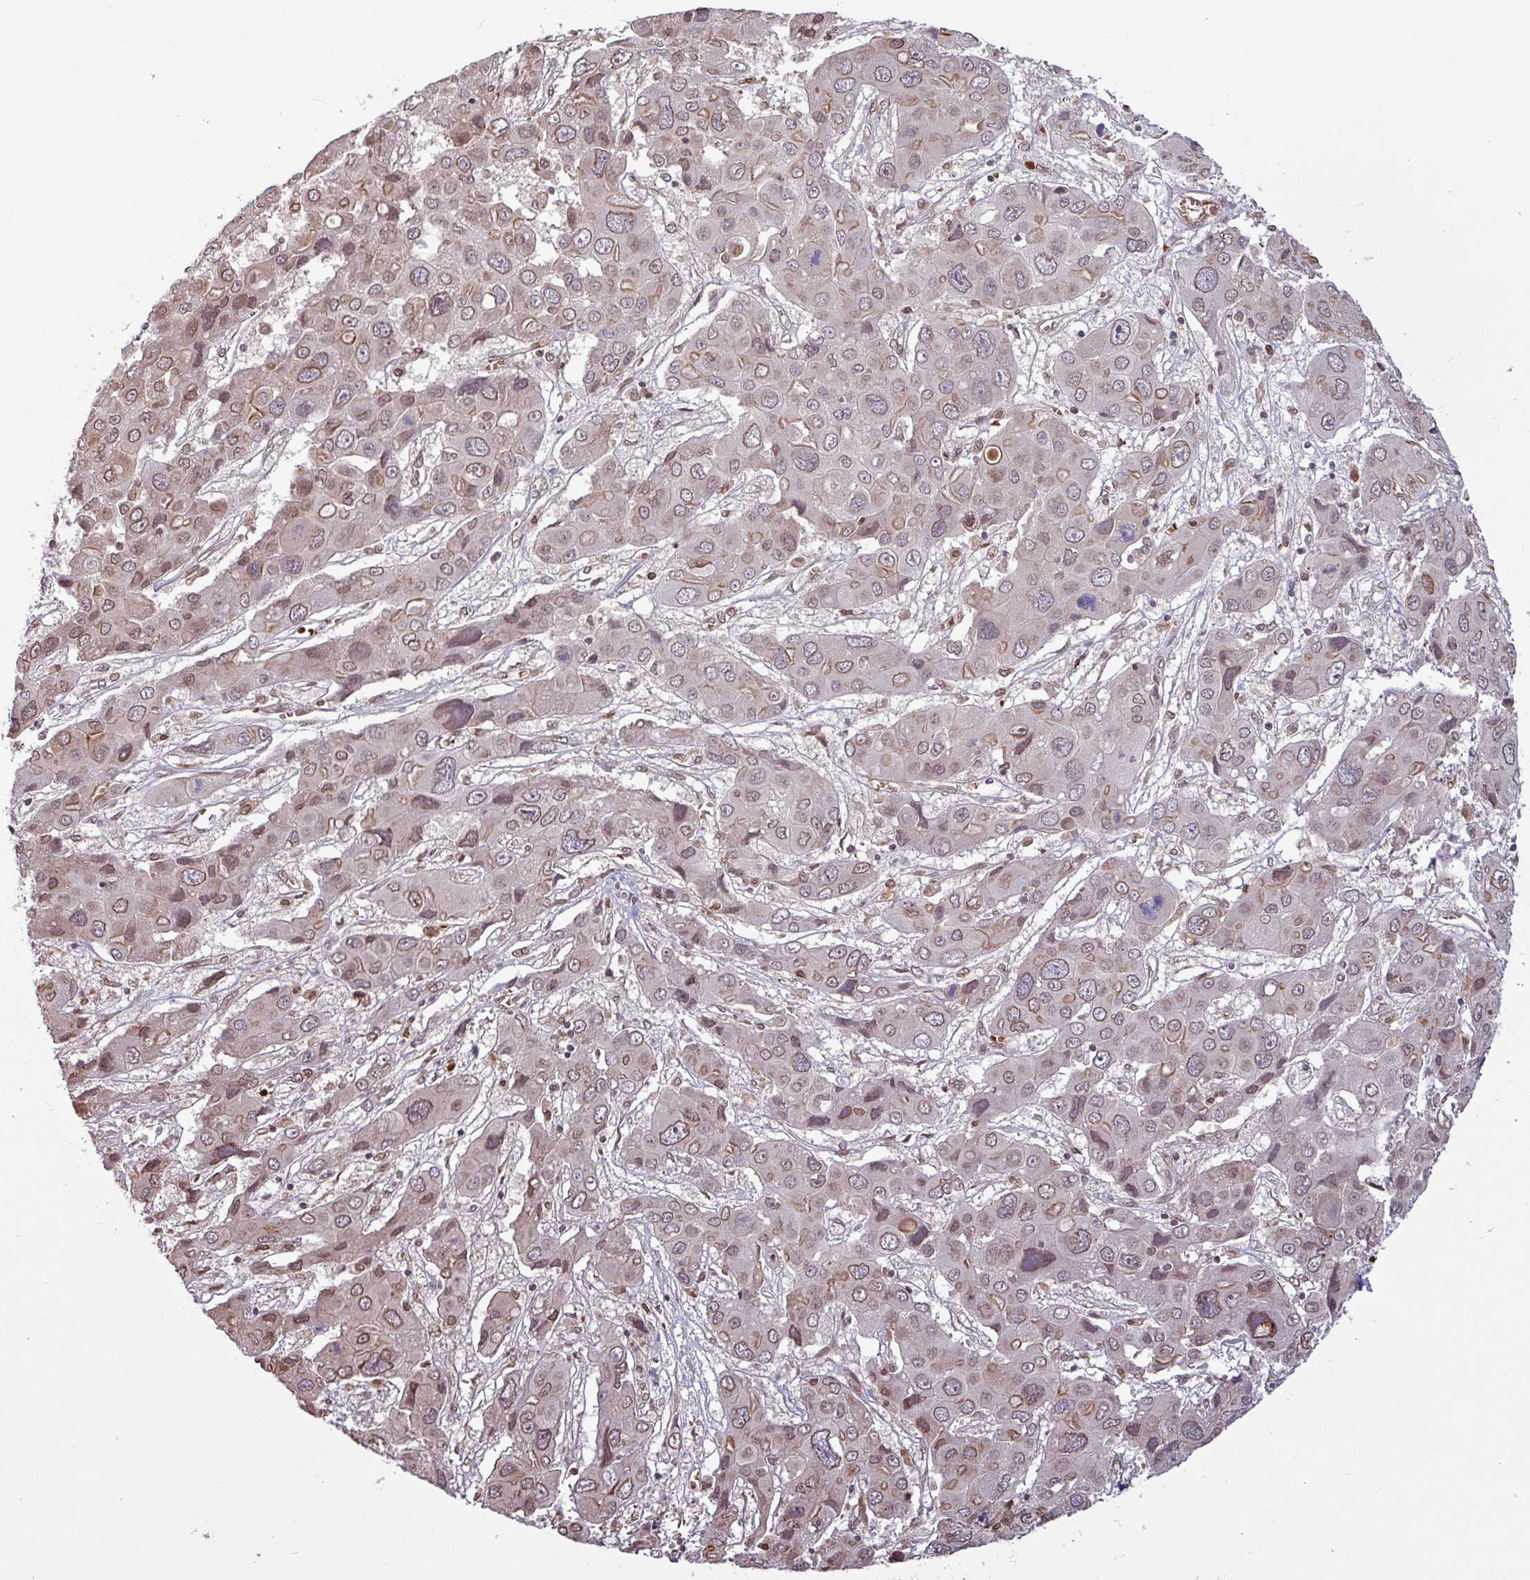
{"staining": {"intensity": "weak", "quantity": "25%-75%", "location": "cytoplasmic/membranous,nuclear"}, "tissue": "liver cancer", "cell_type": "Tumor cells", "image_type": "cancer", "snomed": [{"axis": "morphology", "description": "Cholangiocarcinoma"}, {"axis": "topography", "description": "Liver"}], "caption": "Cholangiocarcinoma (liver) stained with a brown dye exhibits weak cytoplasmic/membranous and nuclear positive positivity in about 25%-75% of tumor cells.", "gene": "RBM4B", "patient": {"sex": "male", "age": 67}}